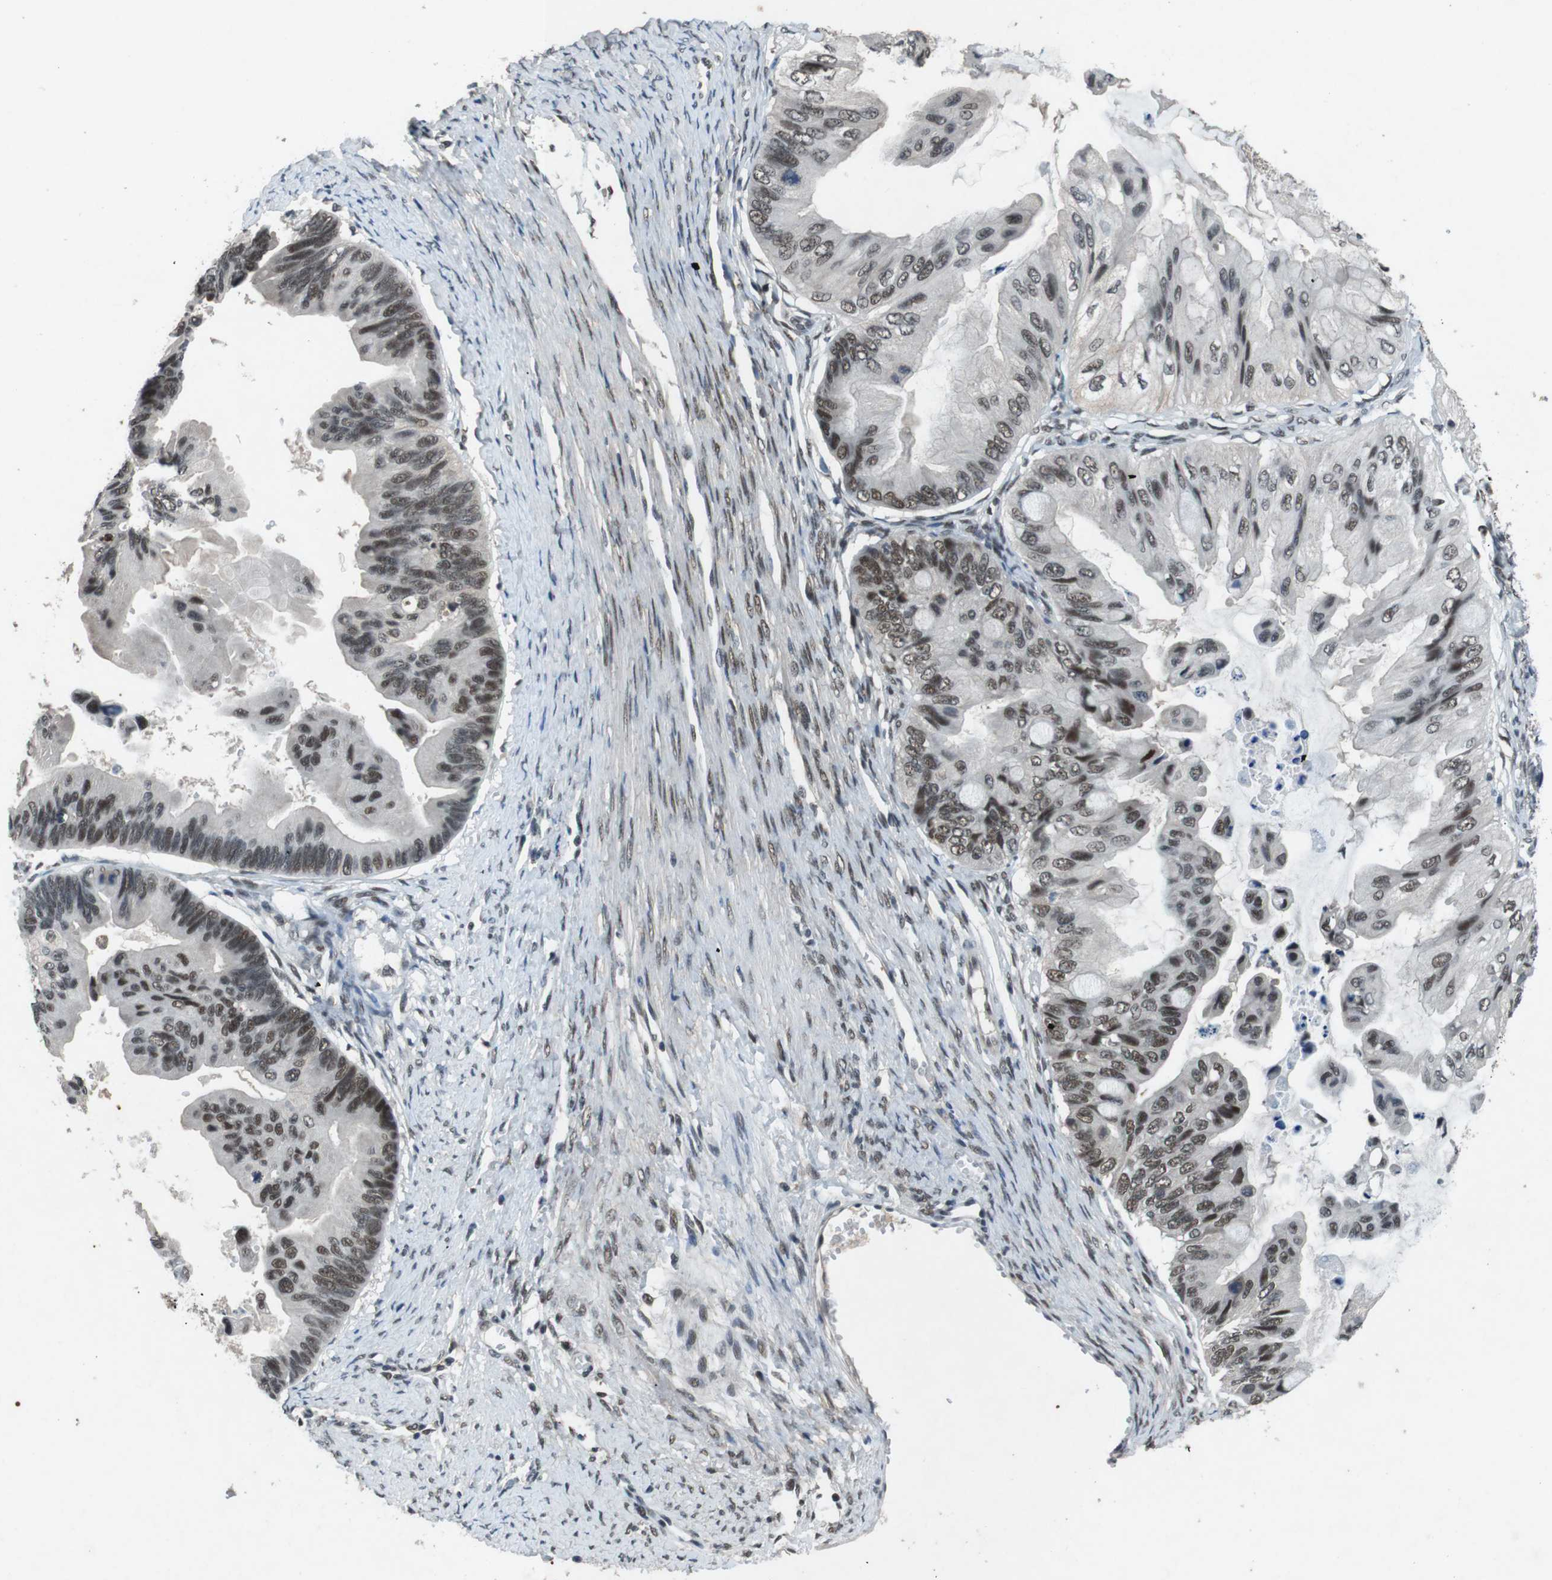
{"staining": {"intensity": "moderate", "quantity": ">75%", "location": "nuclear"}, "tissue": "ovarian cancer", "cell_type": "Tumor cells", "image_type": "cancer", "snomed": [{"axis": "morphology", "description": "Cystadenocarcinoma, mucinous, NOS"}, {"axis": "topography", "description": "Ovary"}], "caption": "Mucinous cystadenocarcinoma (ovarian) stained for a protein displays moderate nuclear positivity in tumor cells.", "gene": "USP7", "patient": {"sex": "female", "age": 61}}